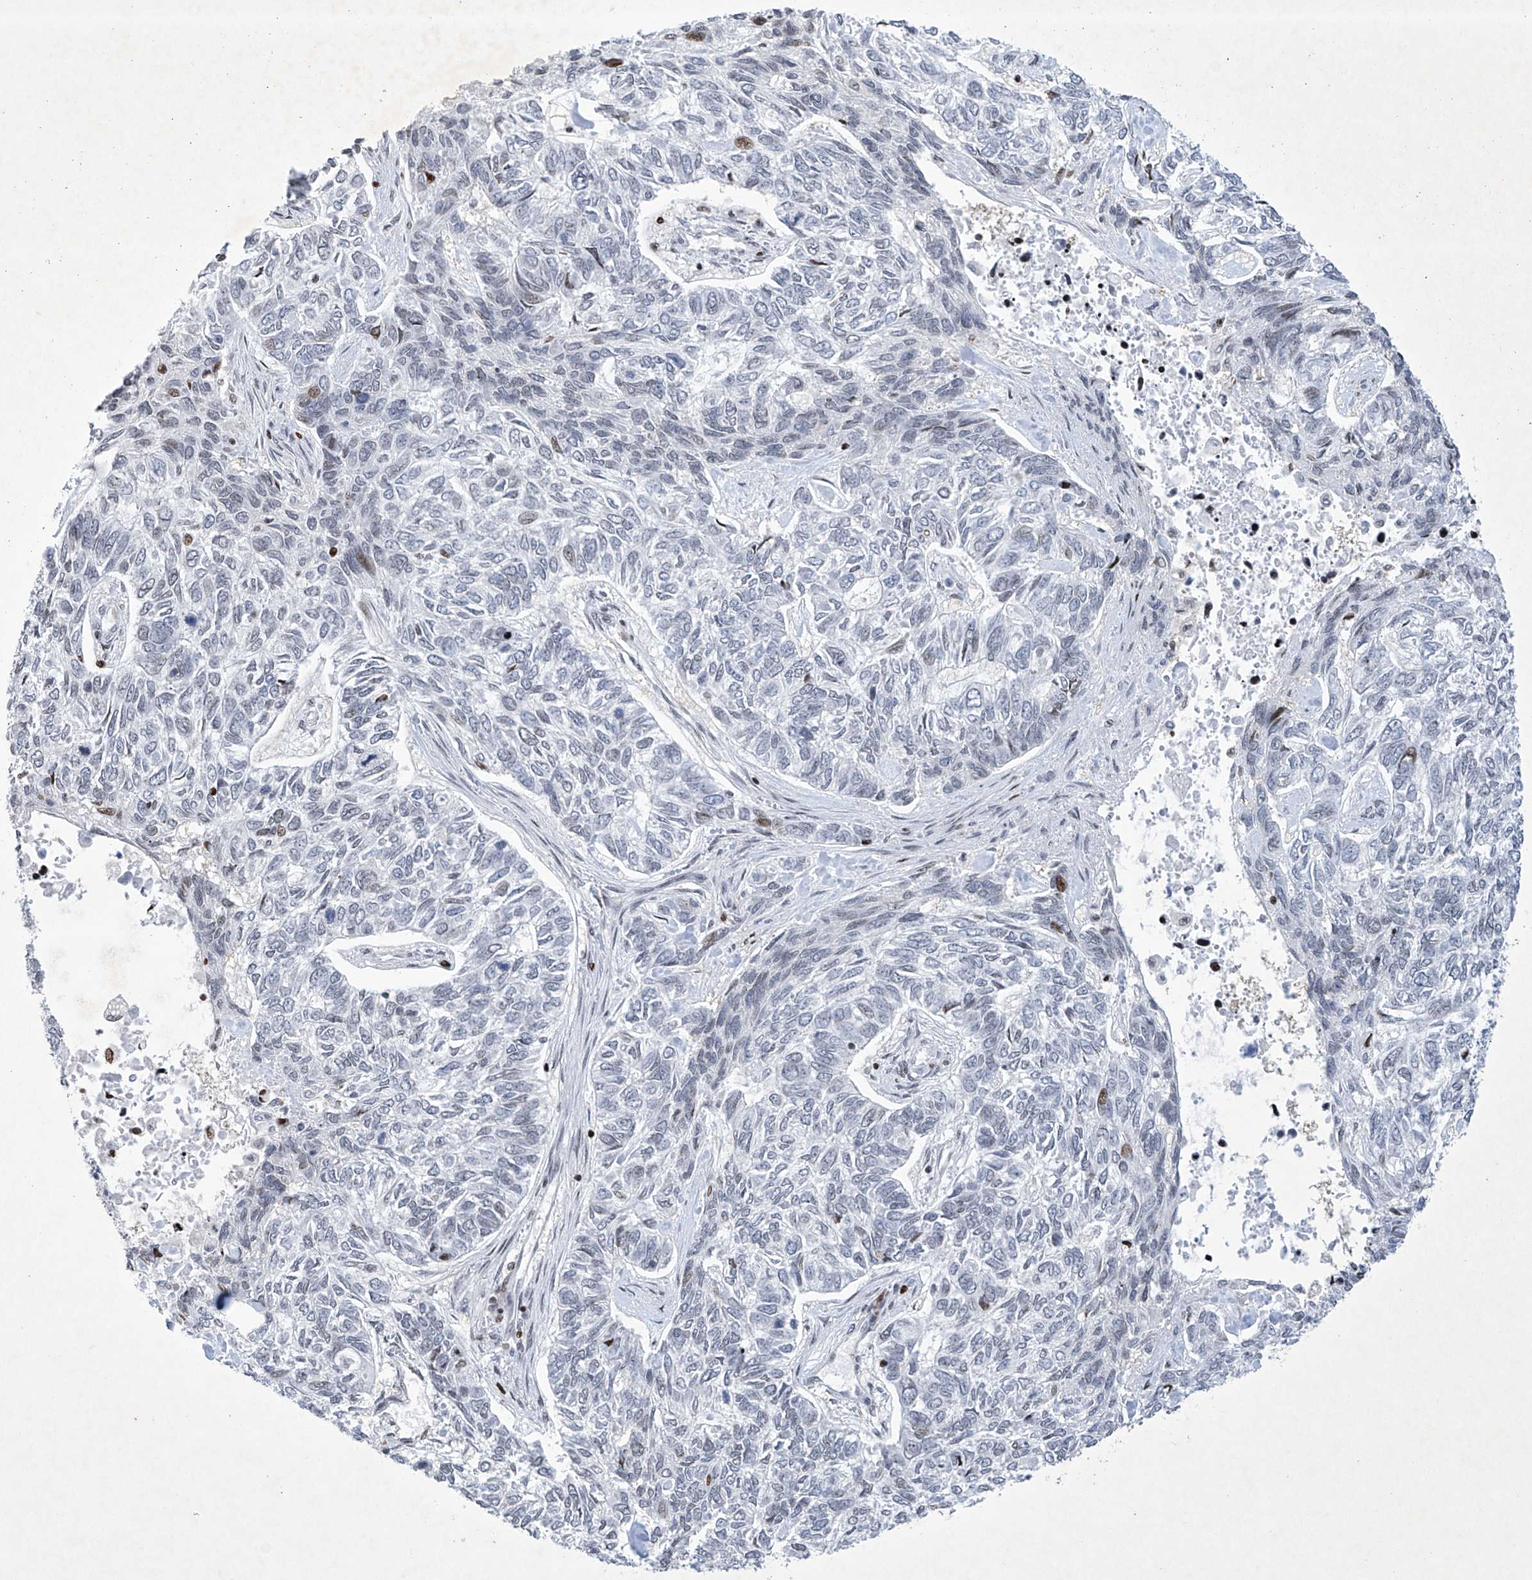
{"staining": {"intensity": "negative", "quantity": "none", "location": "none"}, "tissue": "skin cancer", "cell_type": "Tumor cells", "image_type": "cancer", "snomed": [{"axis": "morphology", "description": "Basal cell carcinoma"}, {"axis": "topography", "description": "Skin"}], "caption": "The image displays no staining of tumor cells in skin cancer.", "gene": "RFX7", "patient": {"sex": "female", "age": 65}}